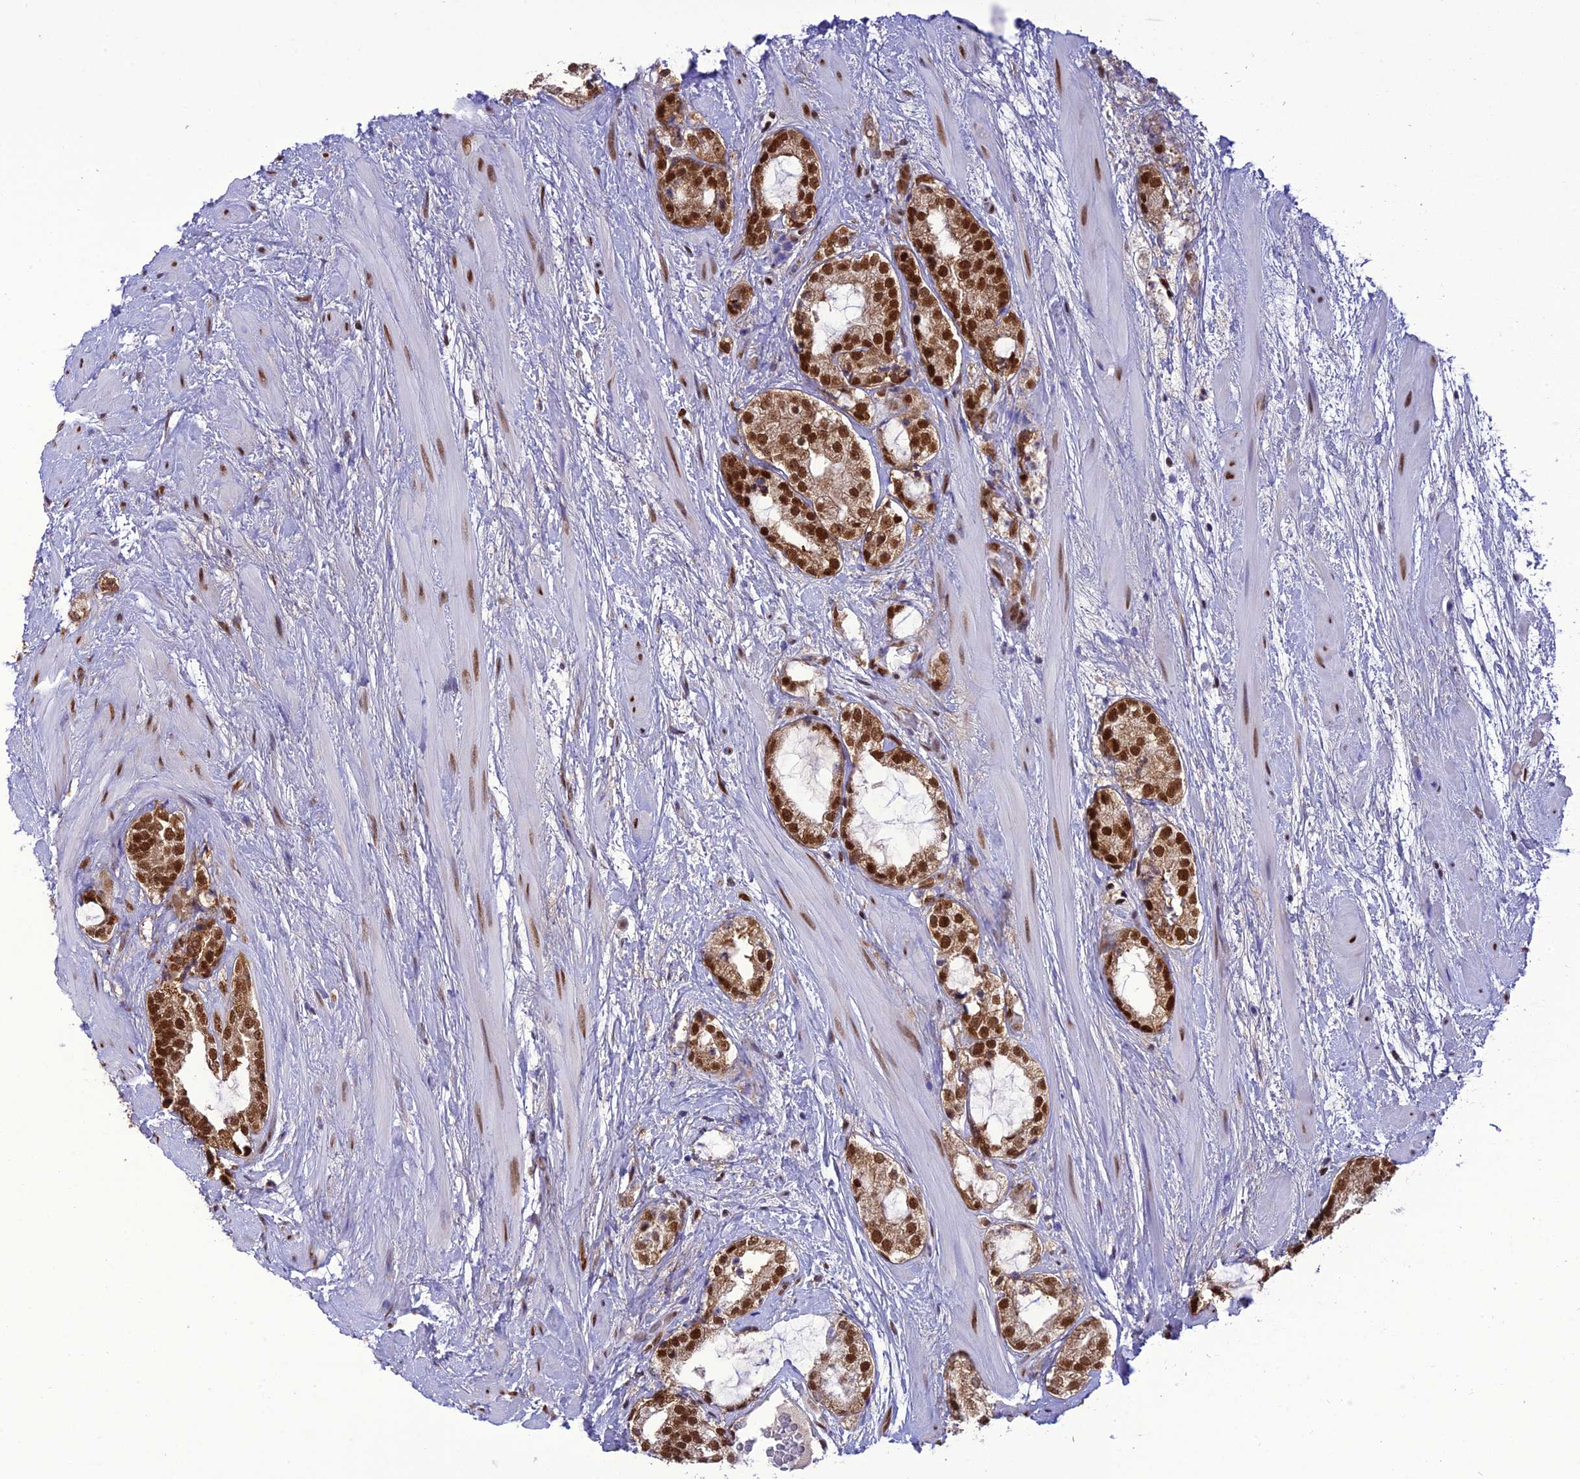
{"staining": {"intensity": "strong", "quantity": ">75%", "location": "nuclear"}, "tissue": "prostate cancer", "cell_type": "Tumor cells", "image_type": "cancer", "snomed": [{"axis": "morphology", "description": "Adenocarcinoma, High grade"}, {"axis": "topography", "description": "Prostate"}], "caption": "Prostate high-grade adenocarcinoma tissue reveals strong nuclear expression in approximately >75% of tumor cells Nuclei are stained in blue.", "gene": "DDX1", "patient": {"sex": "male", "age": 64}}